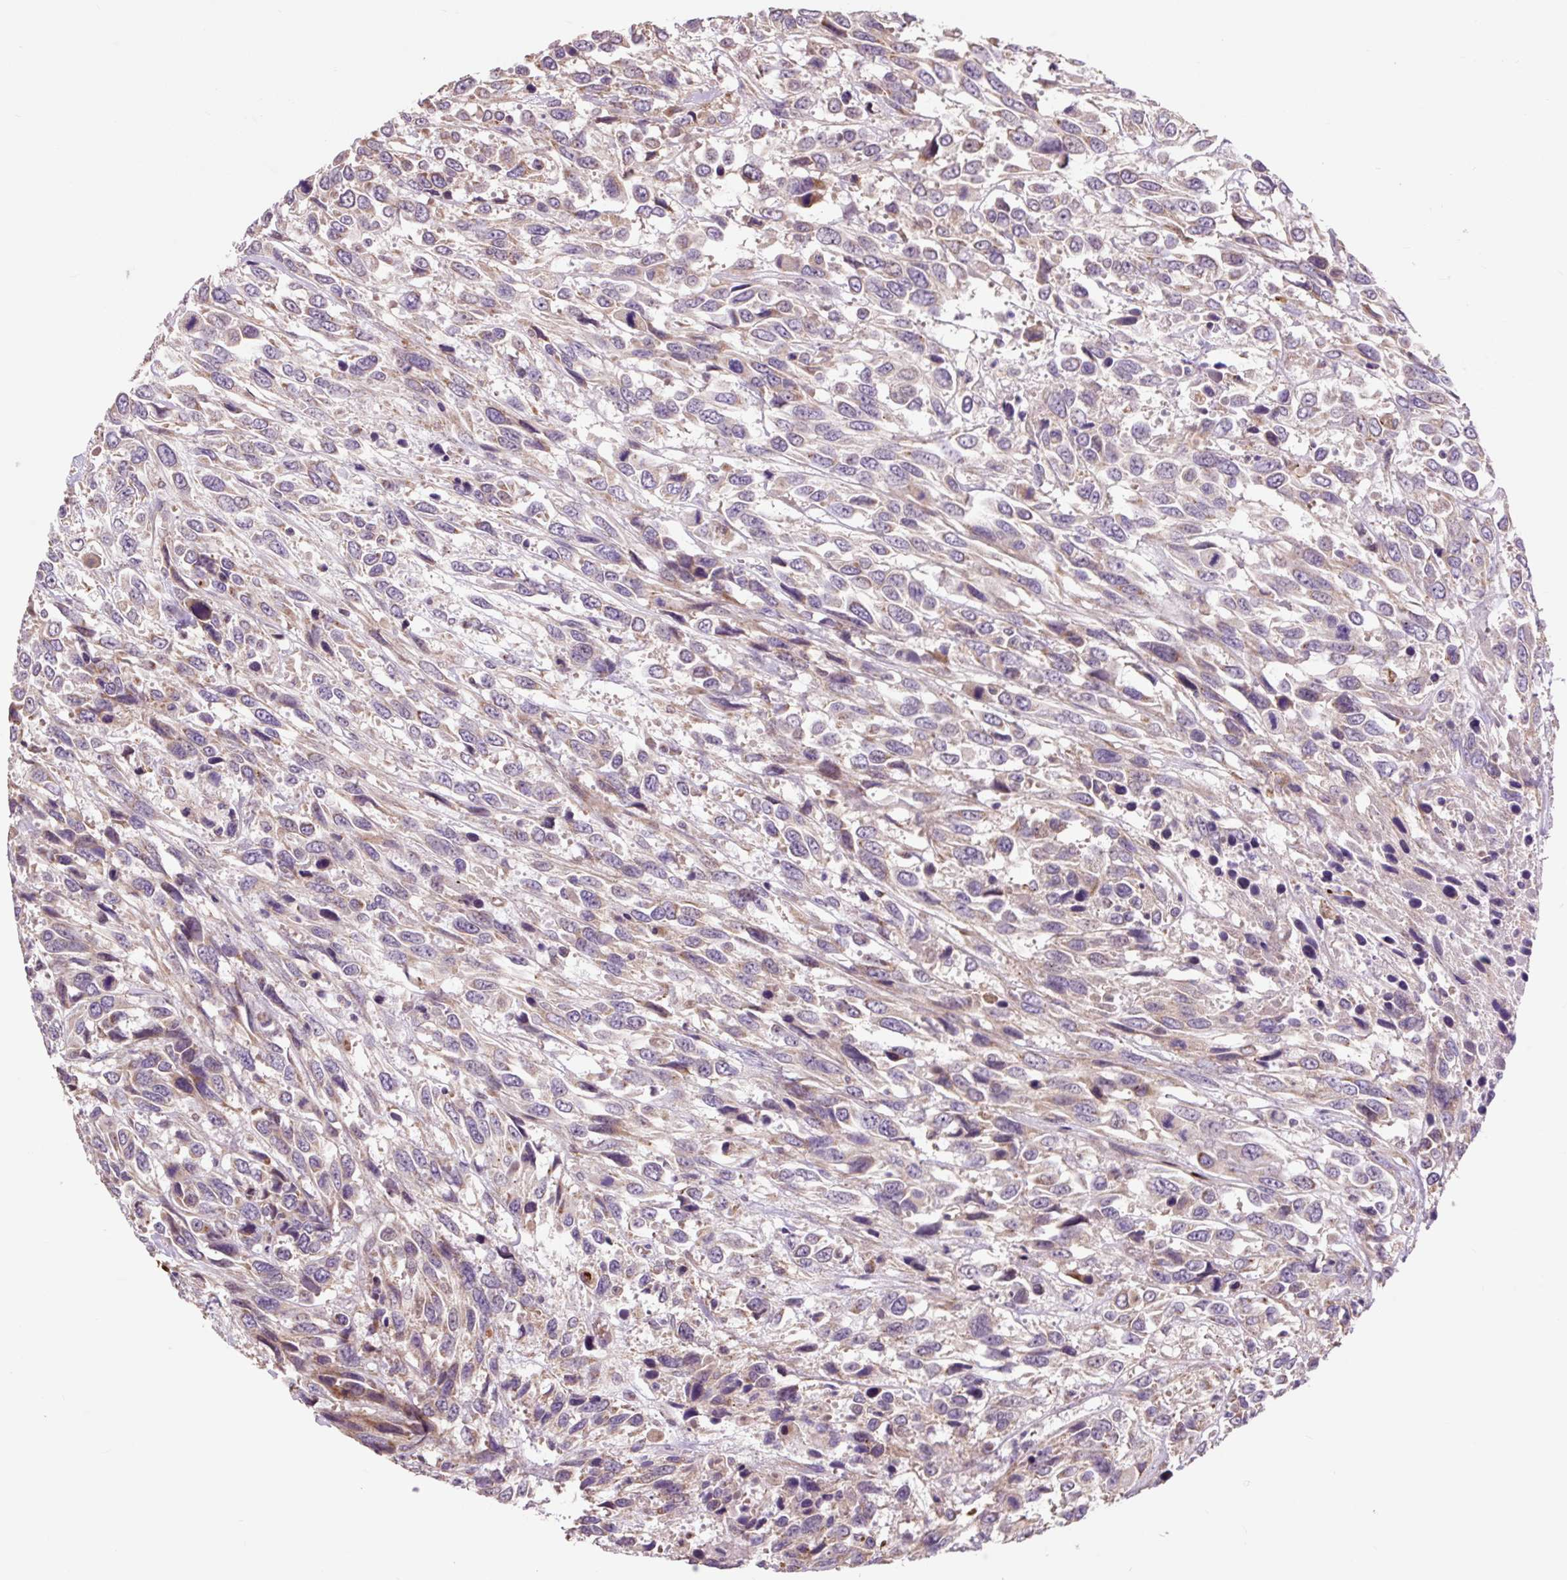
{"staining": {"intensity": "weak", "quantity": ">75%", "location": "cytoplasmic/membranous"}, "tissue": "urothelial cancer", "cell_type": "Tumor cells", "image_type": "cancer", "snomed": [{"axis": "morphology", "description": "Urothelial carcinoma, High grade"}, {"axis": "topography", "description": "Urinary bladder"}], "caption": "A photomicrograph of human urothelial cancer stained for a protein shows weak cytoplasmic/membranous brown staining in tumor cells.", "gene": "PRIMPOL", "patient": {"sex": "female", "age": 70}}